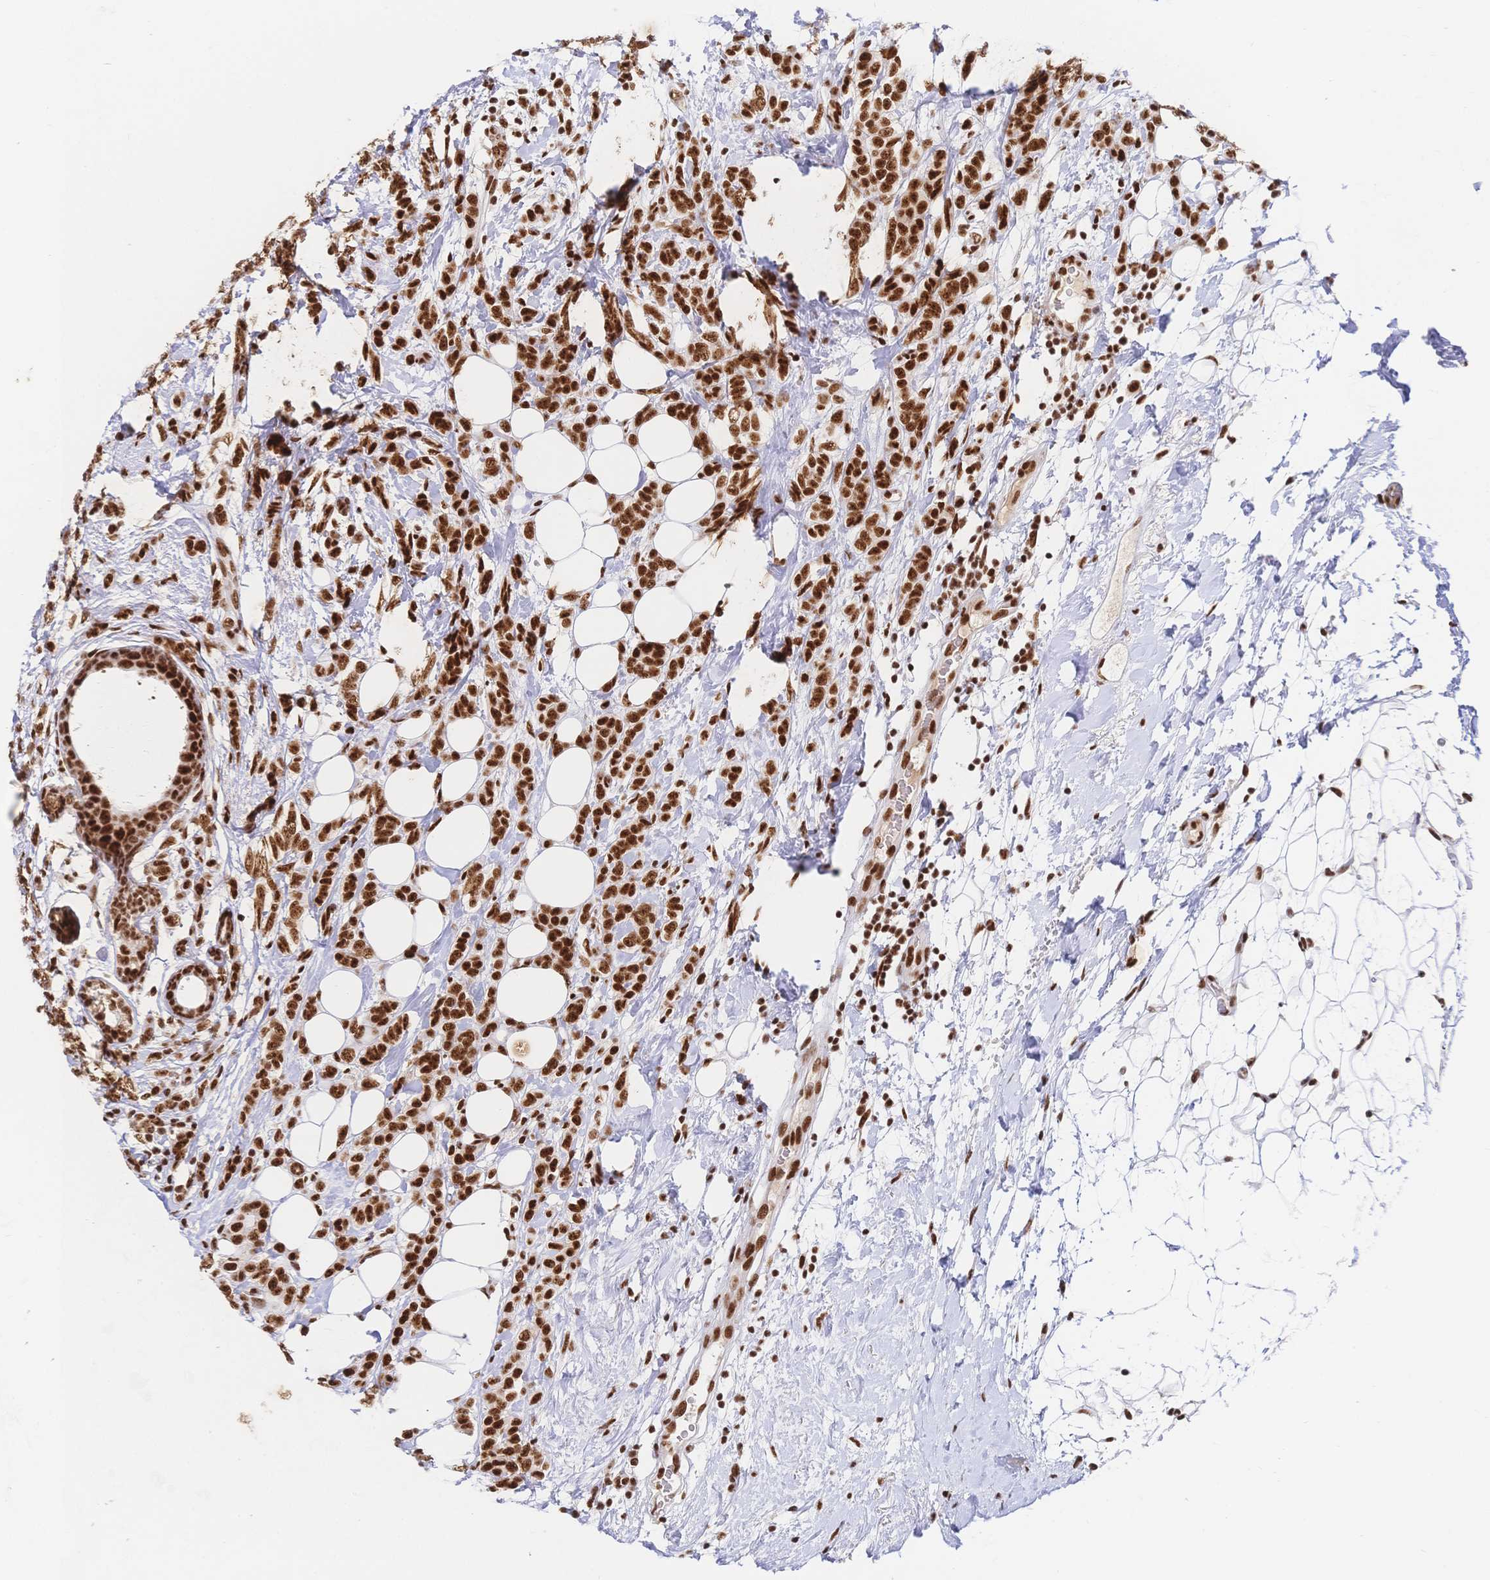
{"staining": {"intensity": "strong", "quantity": ">75%", "location": "nuclear"}, "tissue": "breast cancer", "cell_type": "Tumor cells", "image_type": "cancer", "snomed": [{"axis": "morphology", "description": "Lobular carcinoma"}, {"axis": "topography", "description": "Breast"}], "caption": "A brown stain highlights strong nuclear expression of a protein in breast cancer tumor cells. The protein is stained brown, and the nuclei are stained in blue (DAB (3,3'-diaminobenzidine) IHC with brightfield microscopy, high magnification).", "gene": "SRSF1", "patient": {"sex": "female", "age": 49}}